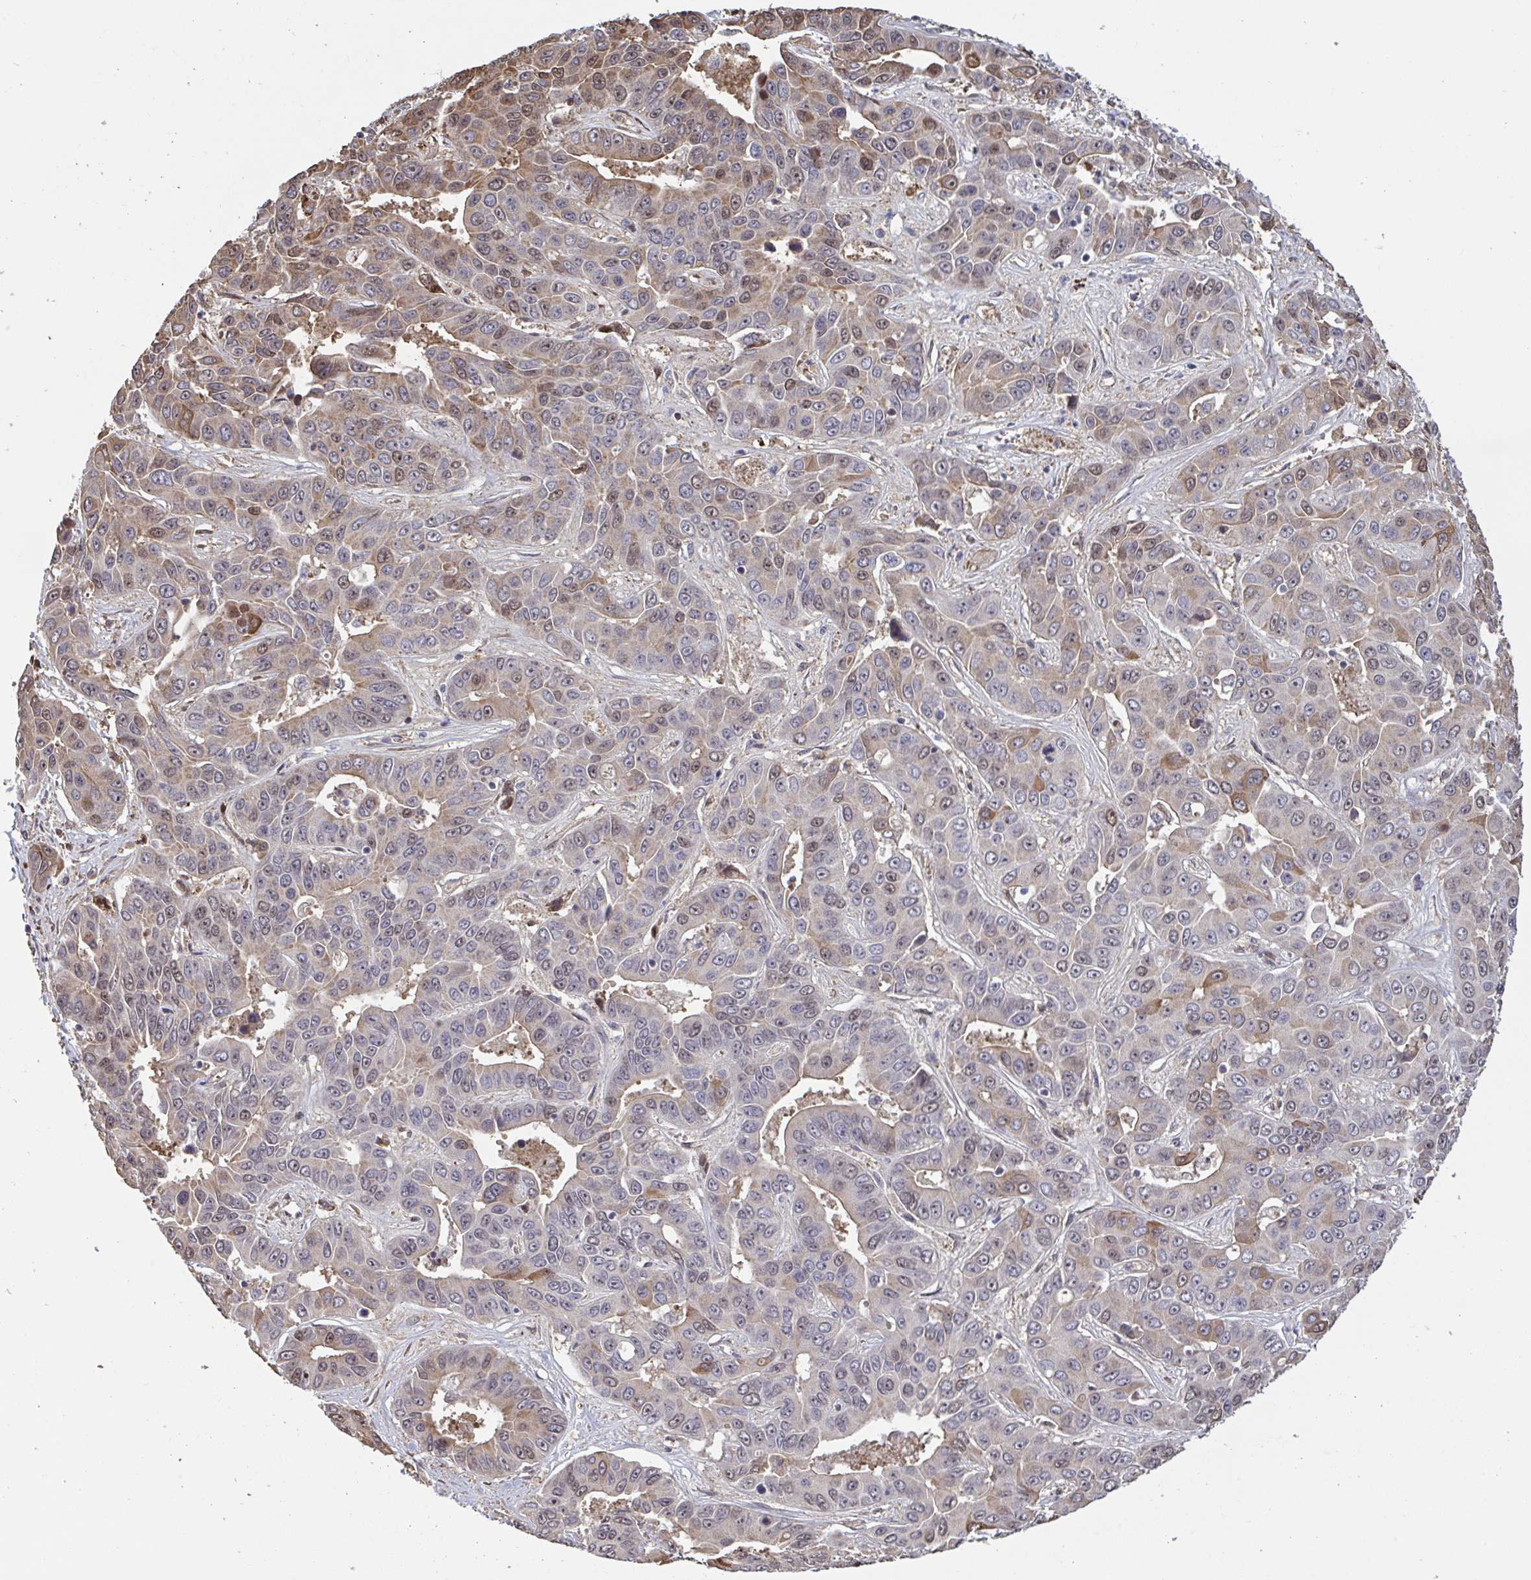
{"staining": {"intensity": "moderate", "quantity": "25%-75%", "location": "cytoplasmic/membranous,nuclear"}, "tissue": "liver cancer", "cell_type": "Tumor cells", "image_type": "cancer", "snomed": [{"axis": "morphology", "description": "Cholangiocarcinoma"}, {"axis": "topography", "description": "Liver"}], "caption": "The immunohistochemical stain highlights moderate cytoplasmic/membranous and nuclear expression in tumor cells of liver cancer (cholangiocarcinoma) tissue. (DAB (3,3'-diaminobenzidine) = brown stain, brightfield microscopy at high magnification).", "gene": "PELI2", "patient": {"sex": "female", "age": 52}}